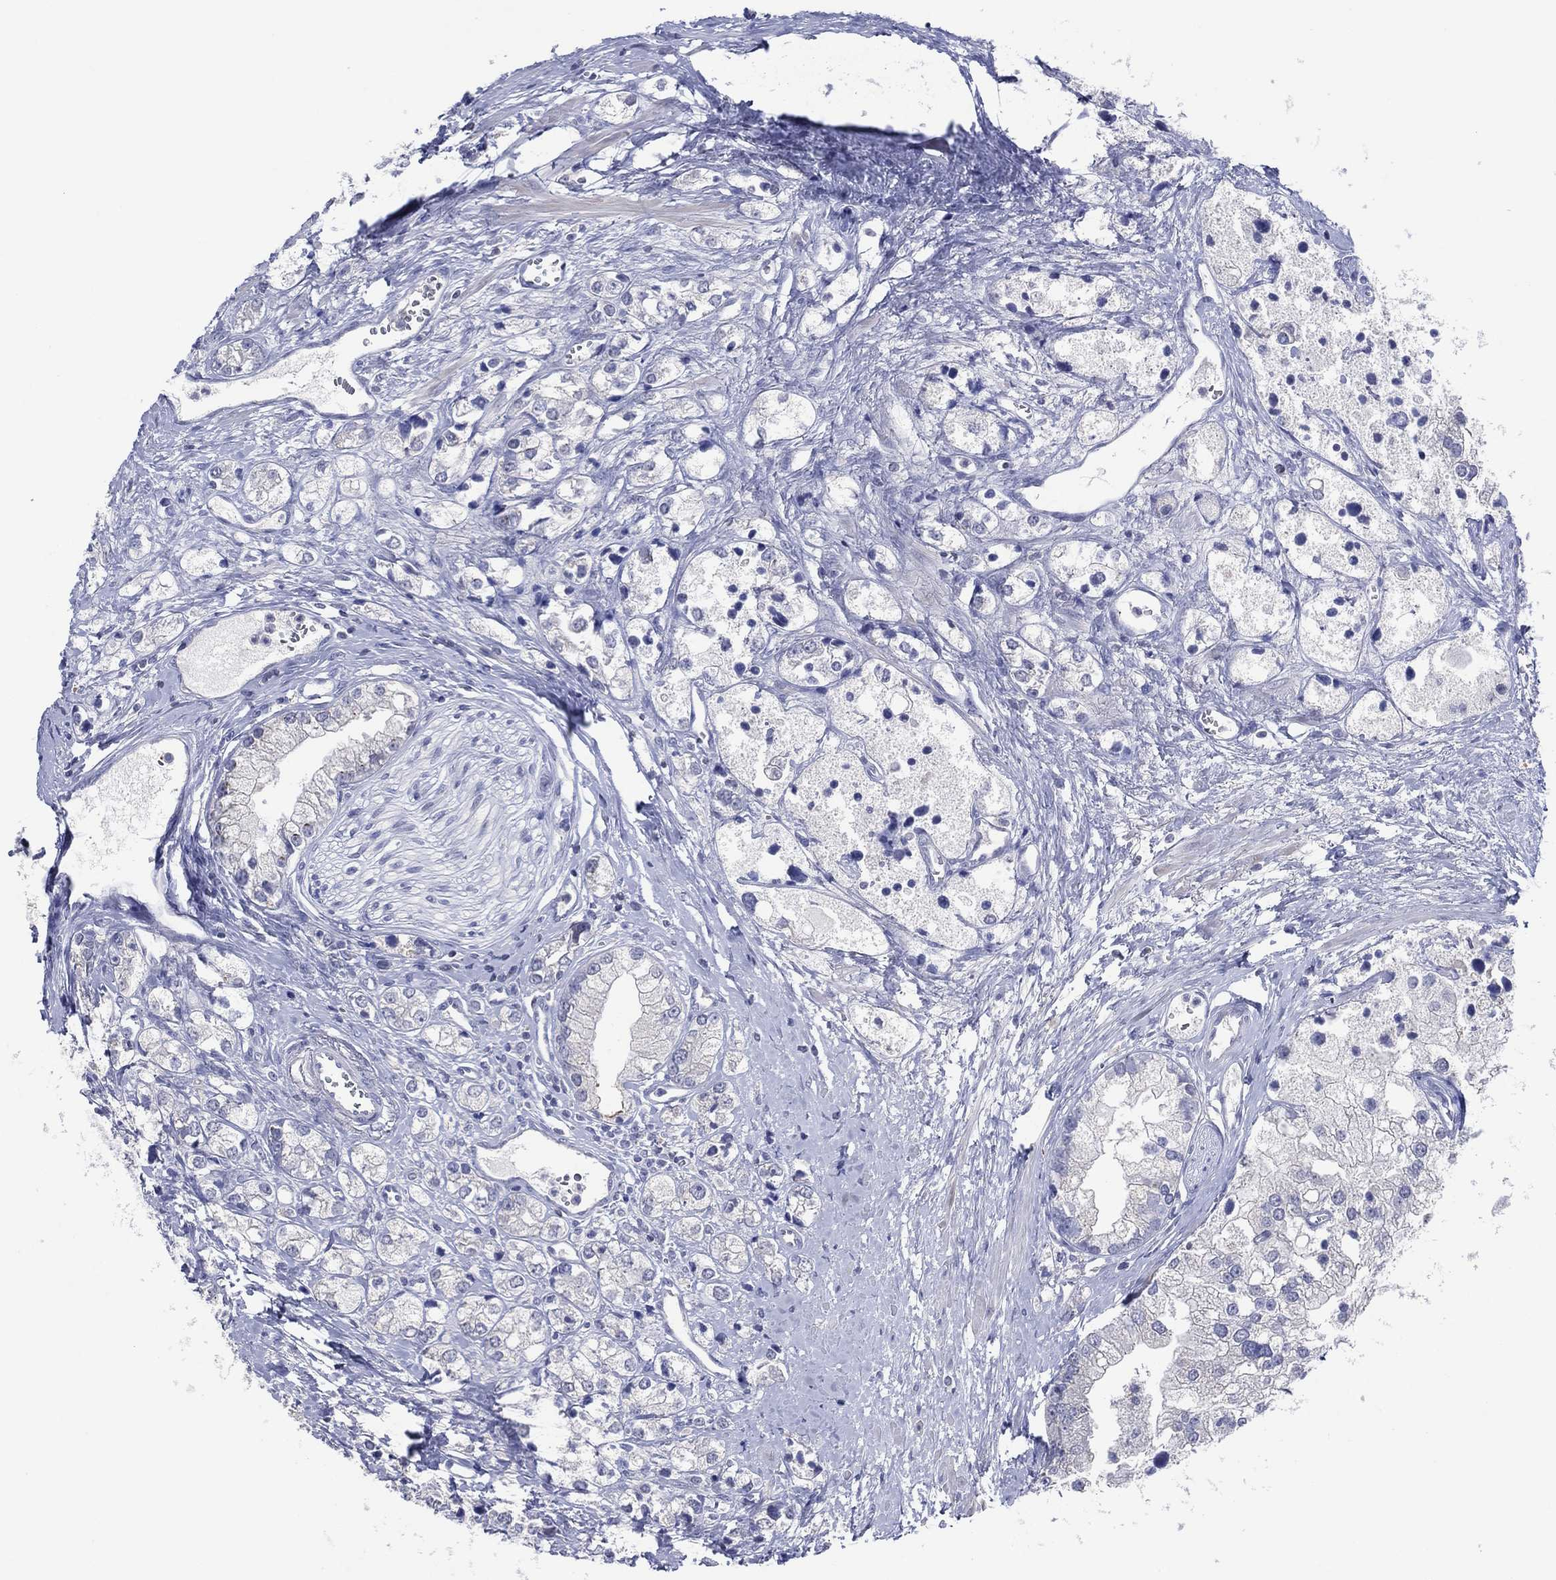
{"staining": {"intensity": "negative", "quantity": "none", "location": "none"}, "tissue": "prostate cancer", "cell_type": "Tumor cells", "image_type": "cancer", "snomed": [{"axis": "morphology", "description": "Adenocarcinoma, NOS"}, {"axis": "topography", "description": "Prostate and seminal vesicle, NOS"}, {"axis": "topography", "description": "Prostate"}], "caption": "Human adenocarcinoma (prostate) stained for a protein using IHC reveals no staining in tumor cells.", "gene": "TRIM31", "patient": {"sex": "male", "age": 79}}